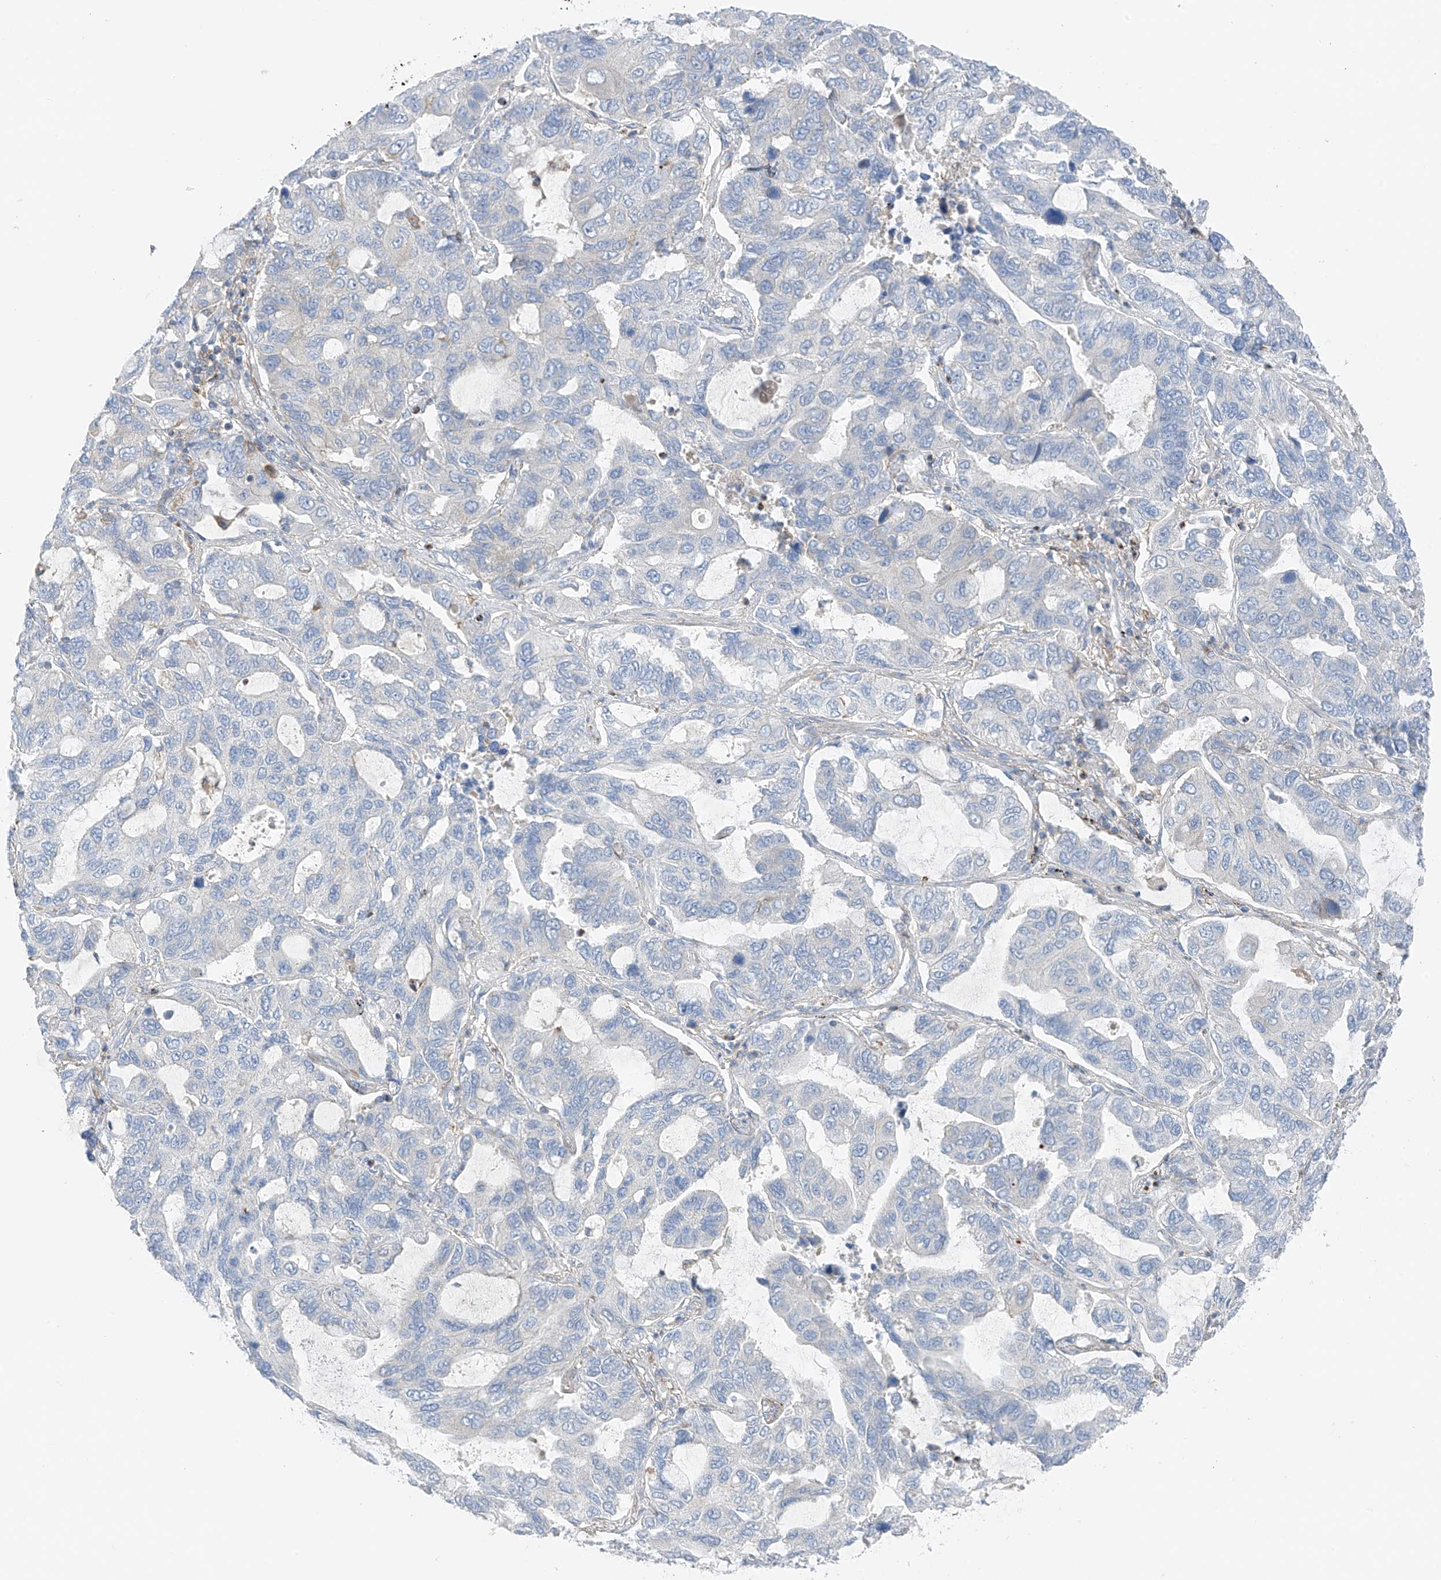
{"staining": {"intensity": "negative", "quantity": "none", "location": "none"}, "tissue": "lung cancer", "cell_type": "Tumor cells", "image_type": "cancer", "snomed": [{"axis": "morphology", "description": "Adenocarcinoma, NOS"}, {"axis": "topography", "description": "Lung"}], "caption": "DAB (3,3'-diaminobenzidine) immunohistochemical staining of human lung cancer shows no significant positivity in tumor cells.", "gene": "NALCN", "patient": {"sex": "male", "age": 64}}